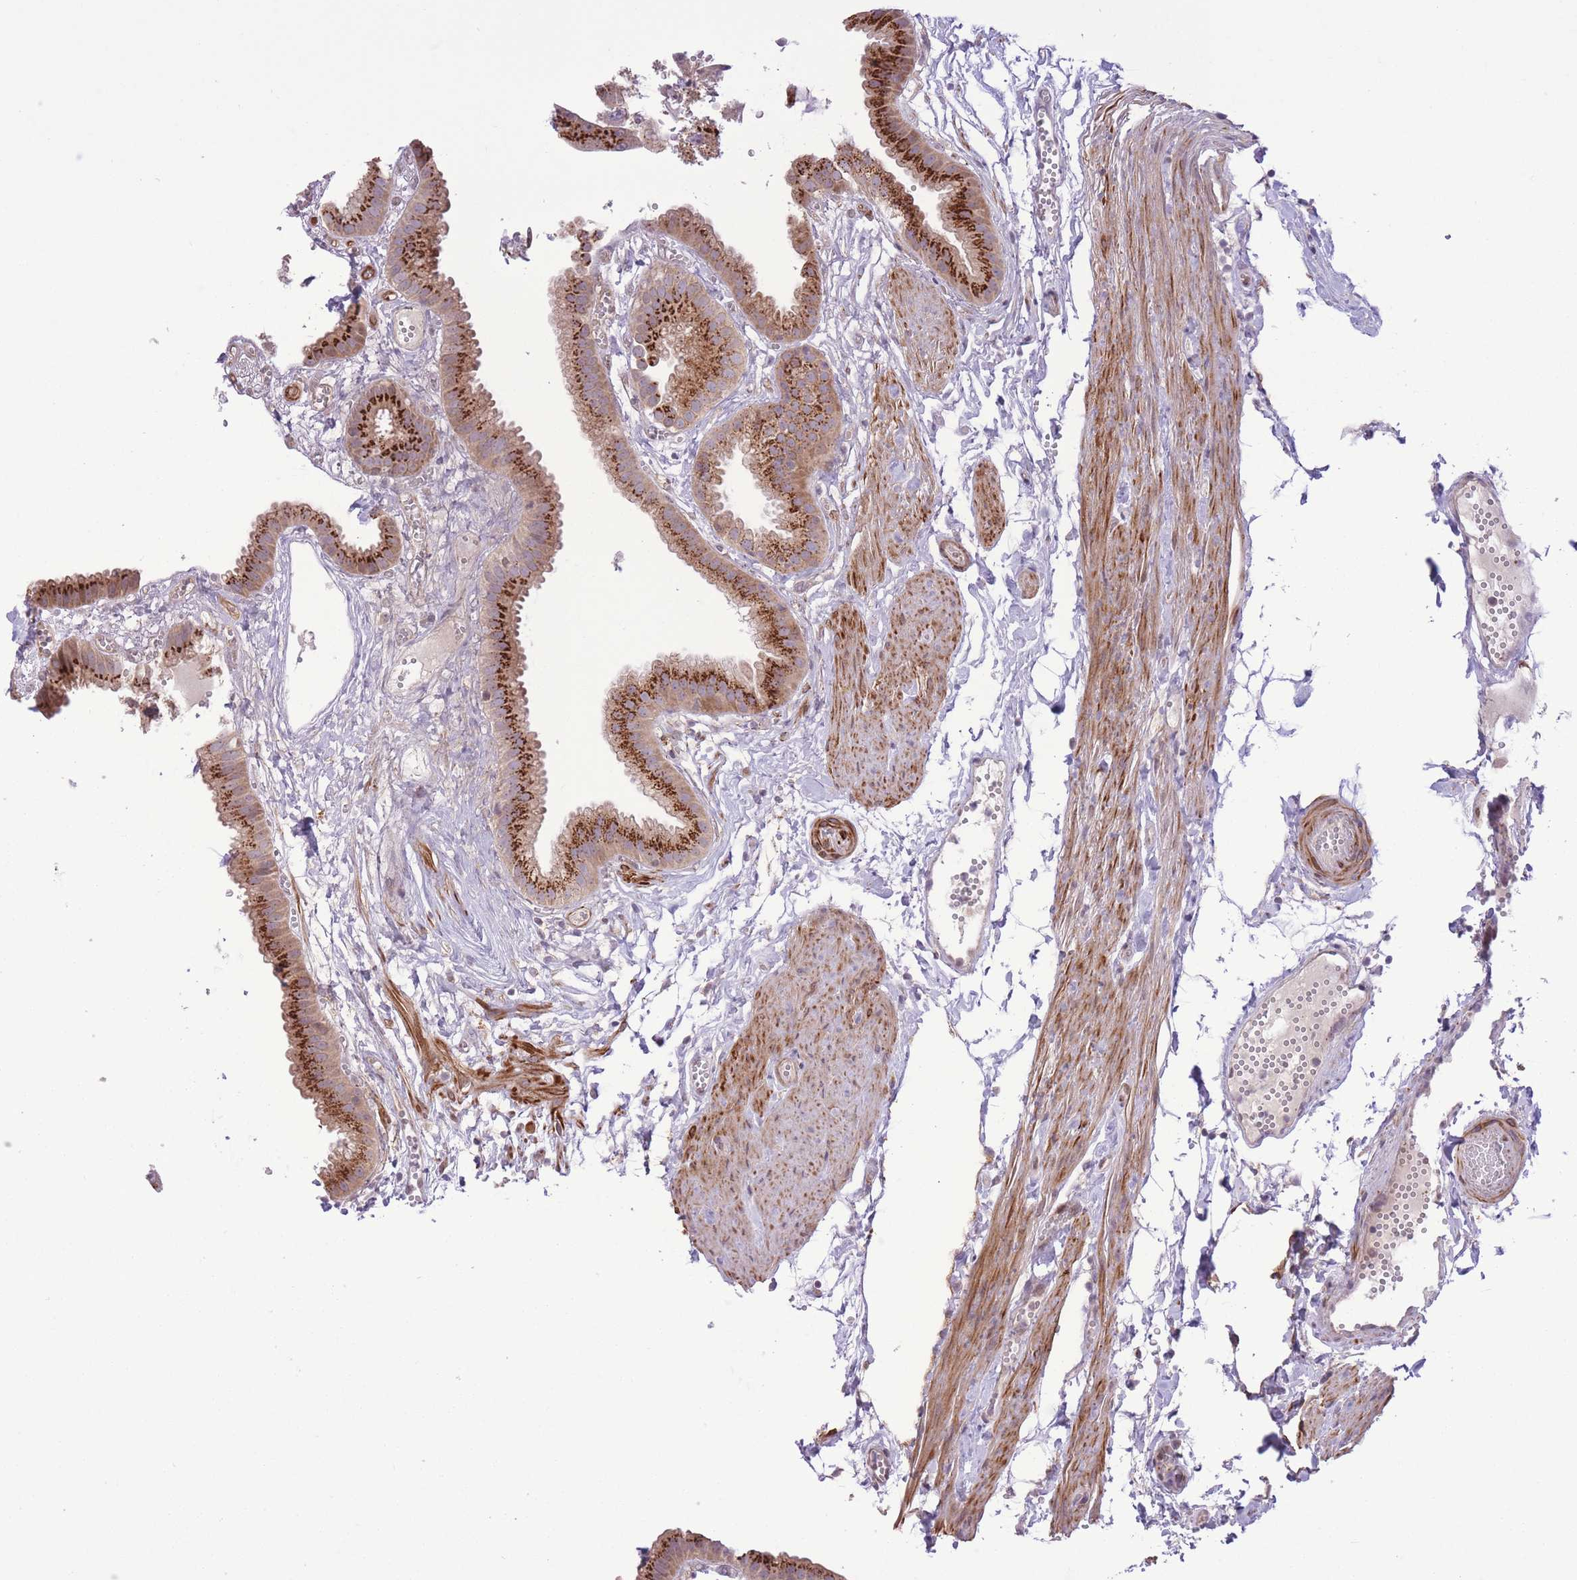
{"staining": {"intensity": "strong", "quantity": ">75%", "location": "cytoplasmic/membranous"}, "tissue": "gallbladder", "cell_type": "Glandular cells", "image_type": "normal", "snomed": [{"axis": "morphology", "description": "Normal tissue, NOS"}, {"axis": "topography", "description": "Gallbladder"}], "caption": "An immunohistochemistry (IHC) image of unremarkable tissue is shown. Protein staining in brown highlights strong cytoplasmic/membranous positivity in gallbladder within glandular cells. (DAB IHC, brown staining for protein, blue staining for nuclei).", "gene": "ZBED5", "patient": {"sex": "female", "age": 61}}